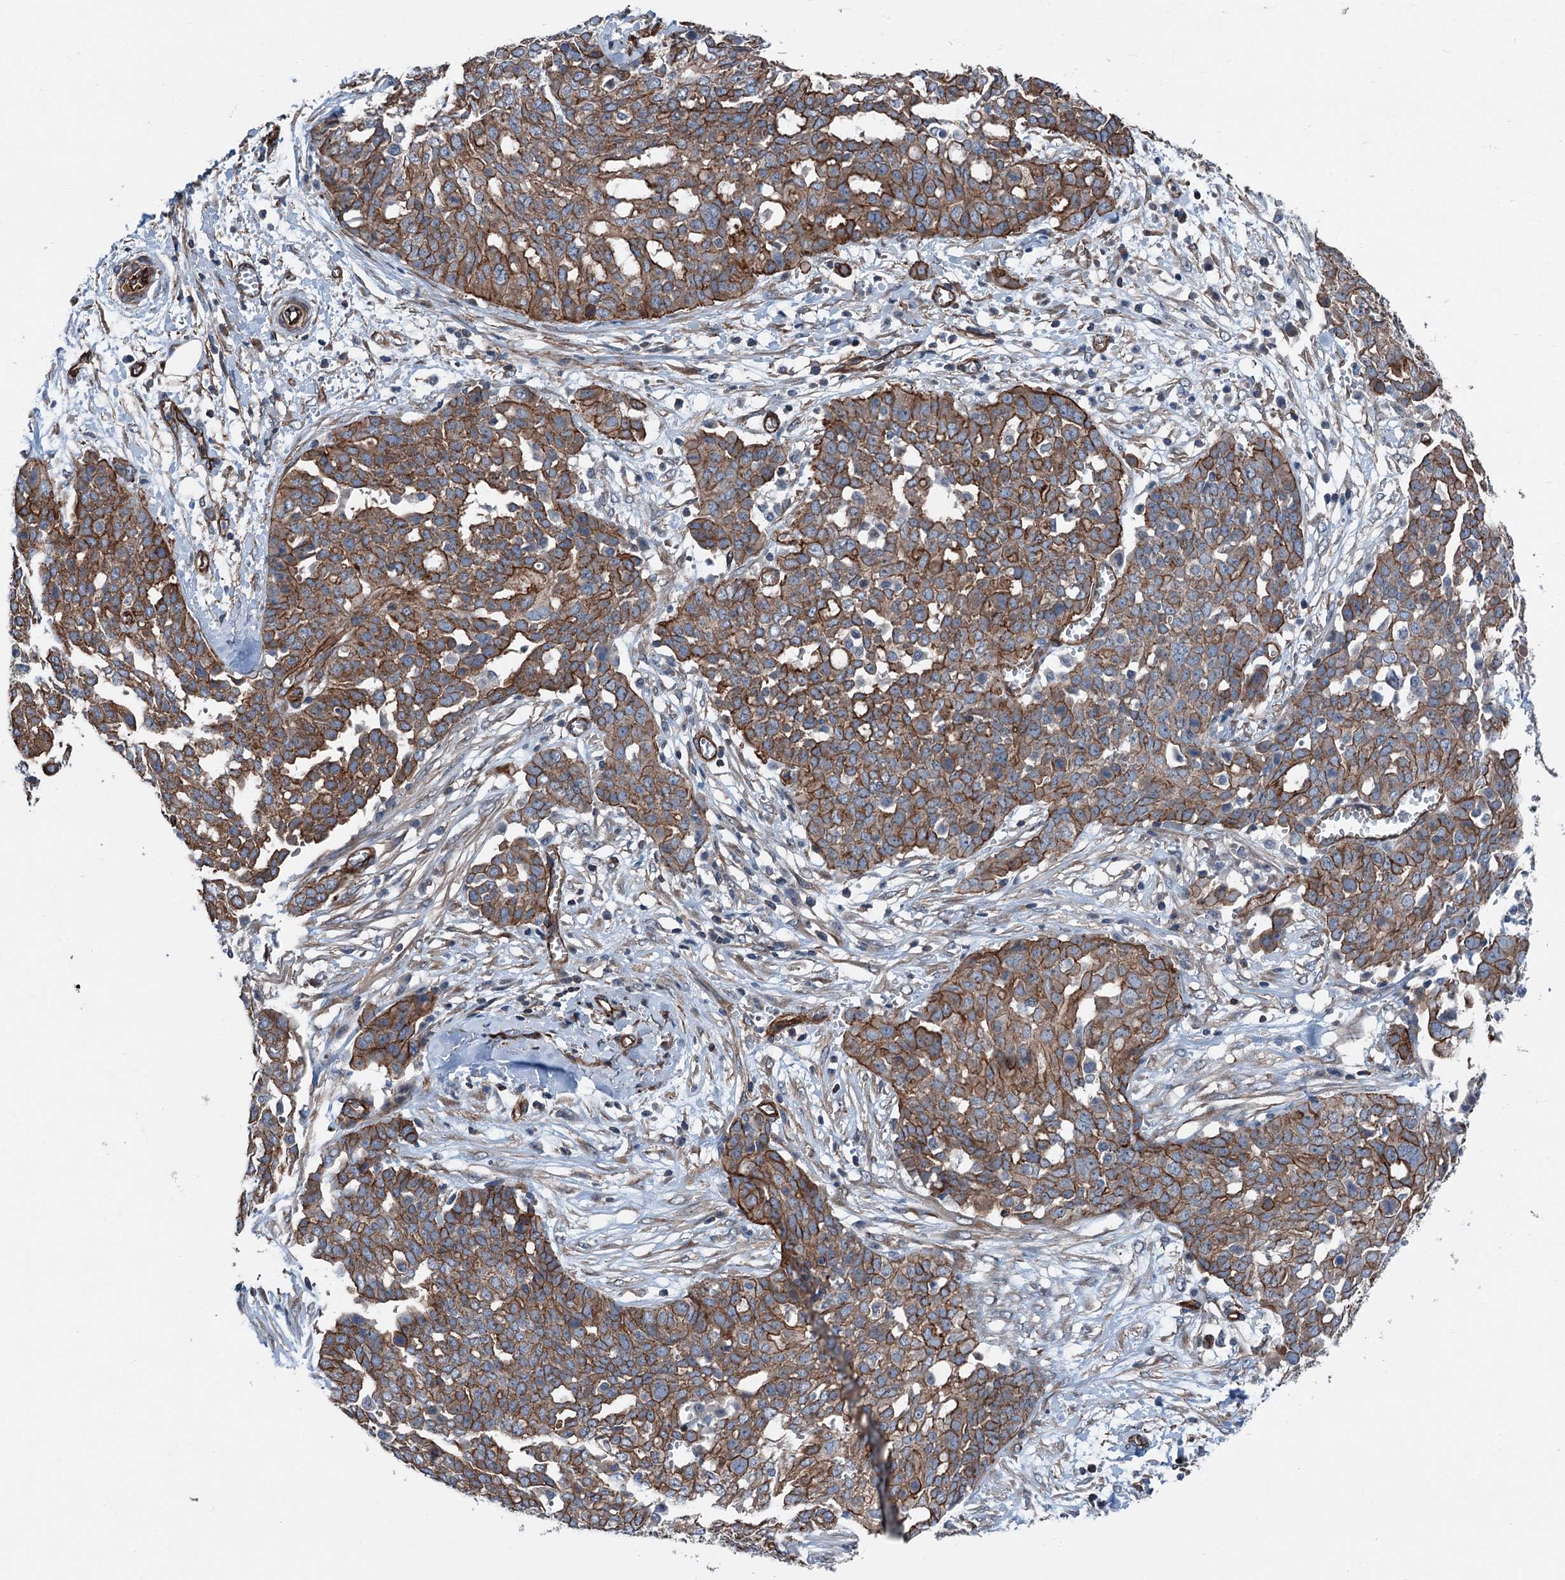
{"staining": {"intensity": "moderate", "quantity": ">75%", "location": "cytoplasmic/membranous"}, "tissue": "ovarian cancer", "cell_type": "Tumor cells", "image_type": "cancer", "snomed": [{"axis": "morphology", "description": "Cystadenocarcinoma, serous, NOS"}, {"axis": "topography", "description": "Soft tissue"}, {"axis": "topography", "description": "Ovary"}], "caption": "High-power microscopy captured an immunohistochemistry (IHC) micrograph of ovarian cancer, revealing moderate cytoplasmic/membranous expression in approximately >75% of tumor cells. (DAB (3,3'-diaminobenzidine) IHC with brightfield microscopy, high magnification).", "gene": "NMRAL1", "patient": {"sex": "female", "age": 57}}